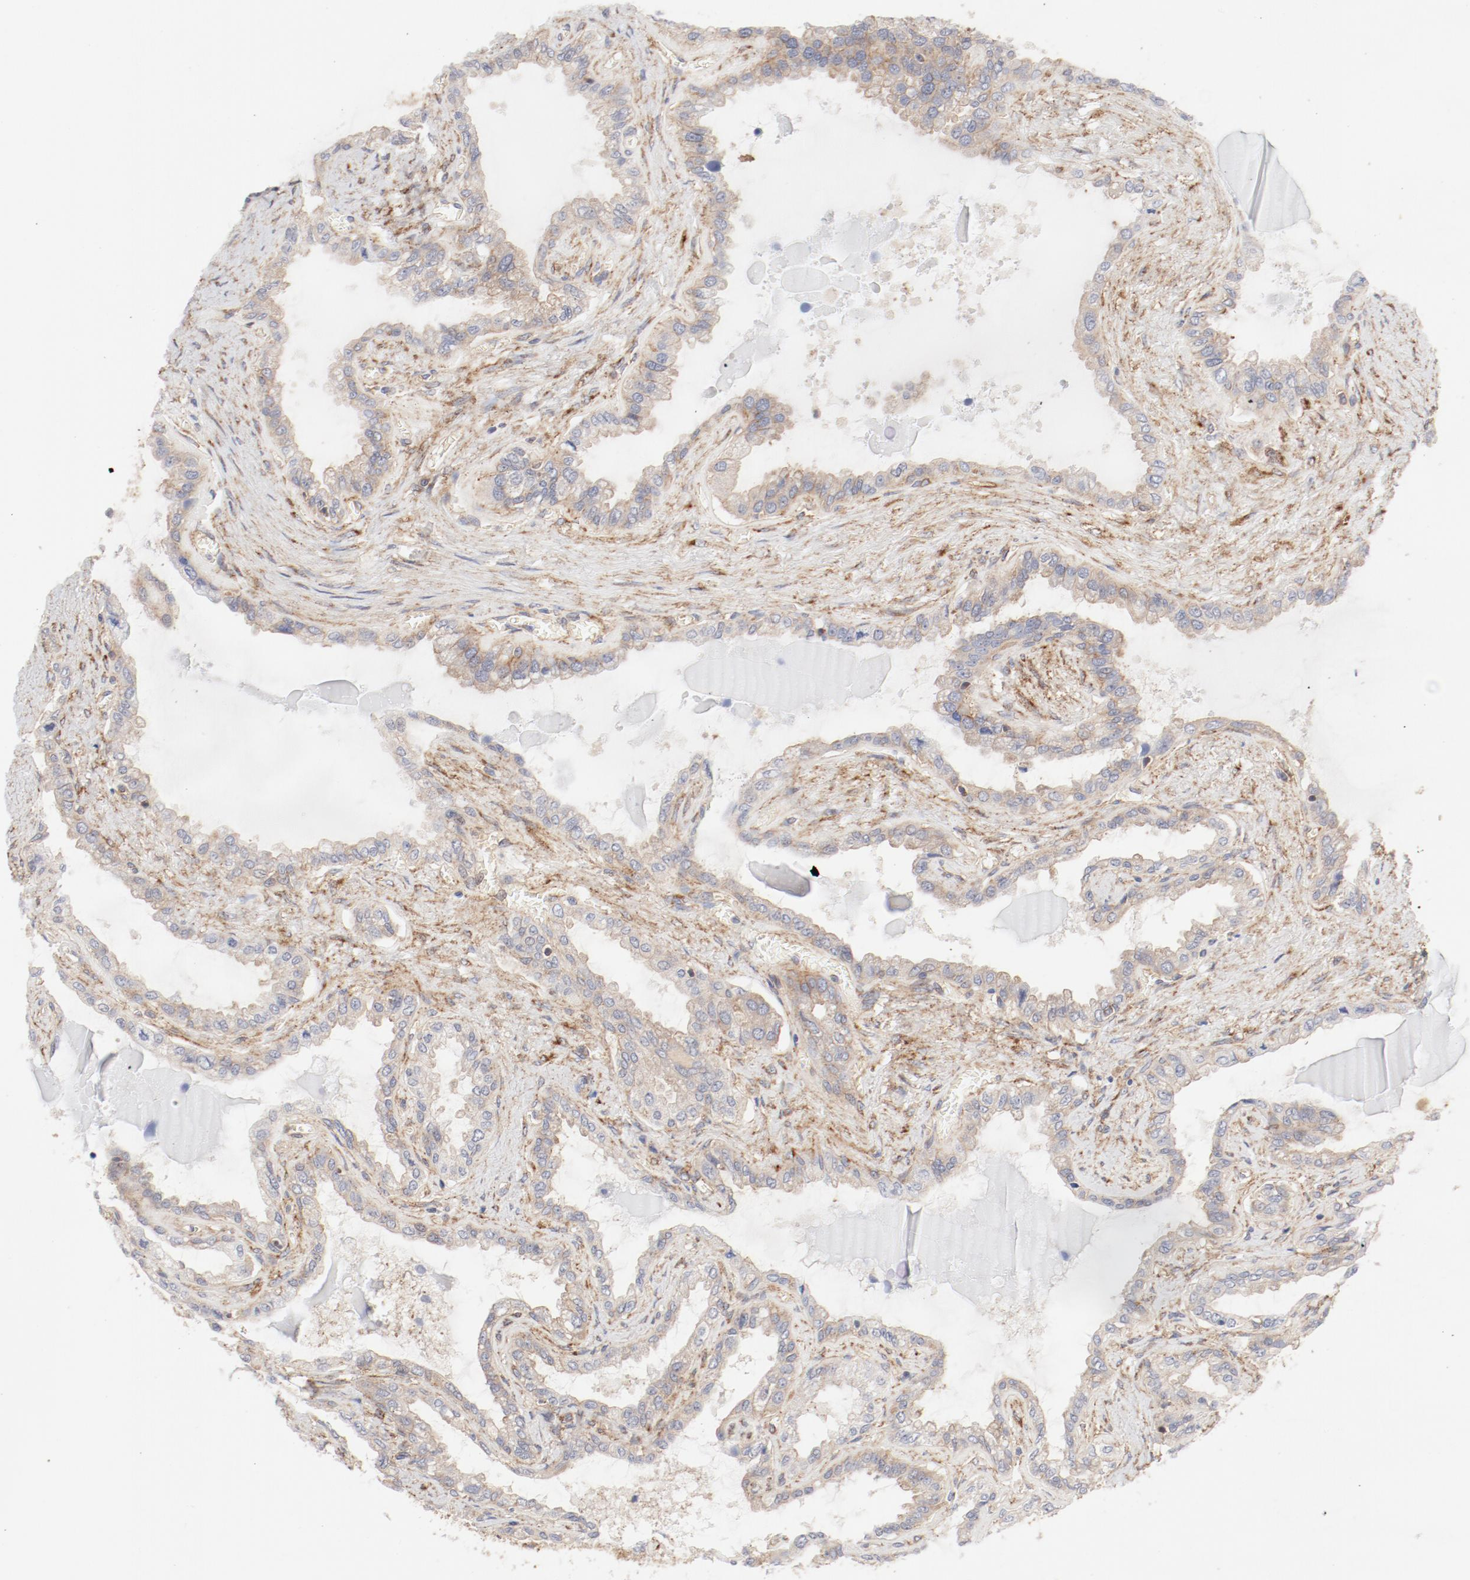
{"staining": {"intensity": "weak", "quantity": ">75%", "location": "cytoplasmic/membranous"}, "tissue": "seminal vesicle", "cell_type": "Glandular cells", "image_type": "normal", "snomed": [{"axis": "morphology", "description": "Normal tissue, NOS"}, {"axis": "morphology", "description": "Inflammation, NOS"}, {"axis": "topography", "description": "Urinary bladder"}, {"axis": "topography", "description": "Prostate"}, {"axis": "topography", "description": "Seminal veicle"}], "caption": "IHC photomicrograph of normal seminal vesicle stained for a protein (brown), which exhibits low levels of weak cytoplasmic/membranous staining in about >75% of glandular cells.", "gene": "AP2A1", "patient": {"sex": "male", "age": 82}}